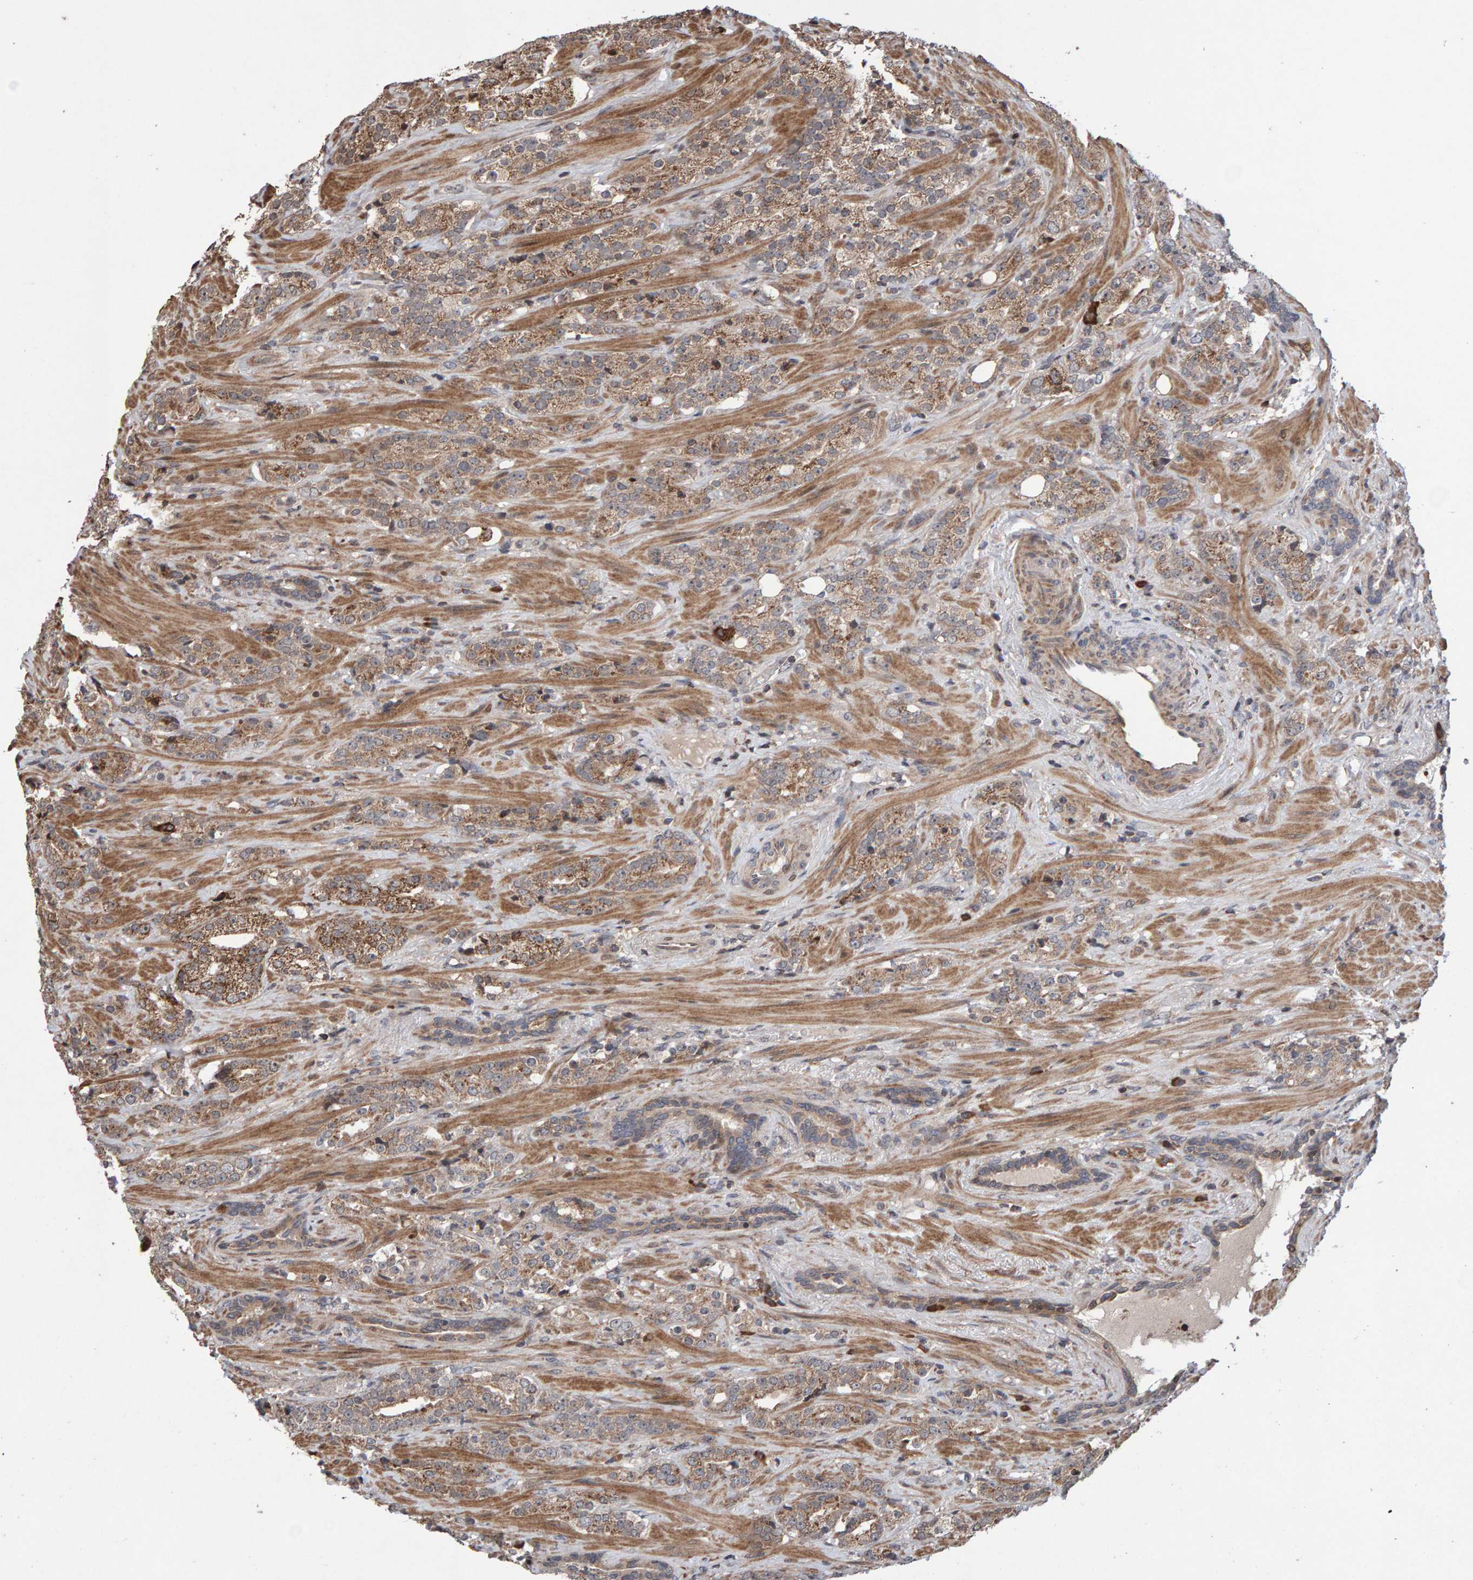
{"staining": {"intensity": "moderate", "quantity": ">75%", "location": "cytoplasmic/membranous"}, "tissue": "prostate cancer", "cell_type": "Tumor cells", "image_type": "cancer", "snomed": [{"axis": "morphology", "description": "Adenocarcinoma, High grade"}, {"axis": "topography", "description": "Prostate"}], "caption": "High-magnification brightfield microscopy of prostate cancer stained with DAB (brown) and counterstained with hematoxylin (blue). tumor cells exhibit moderate cytoplasmic/membranous positivity is seen in about>75% of cells.", "gene": "PECR", "patient": {"sex": "male", "age": 71}}